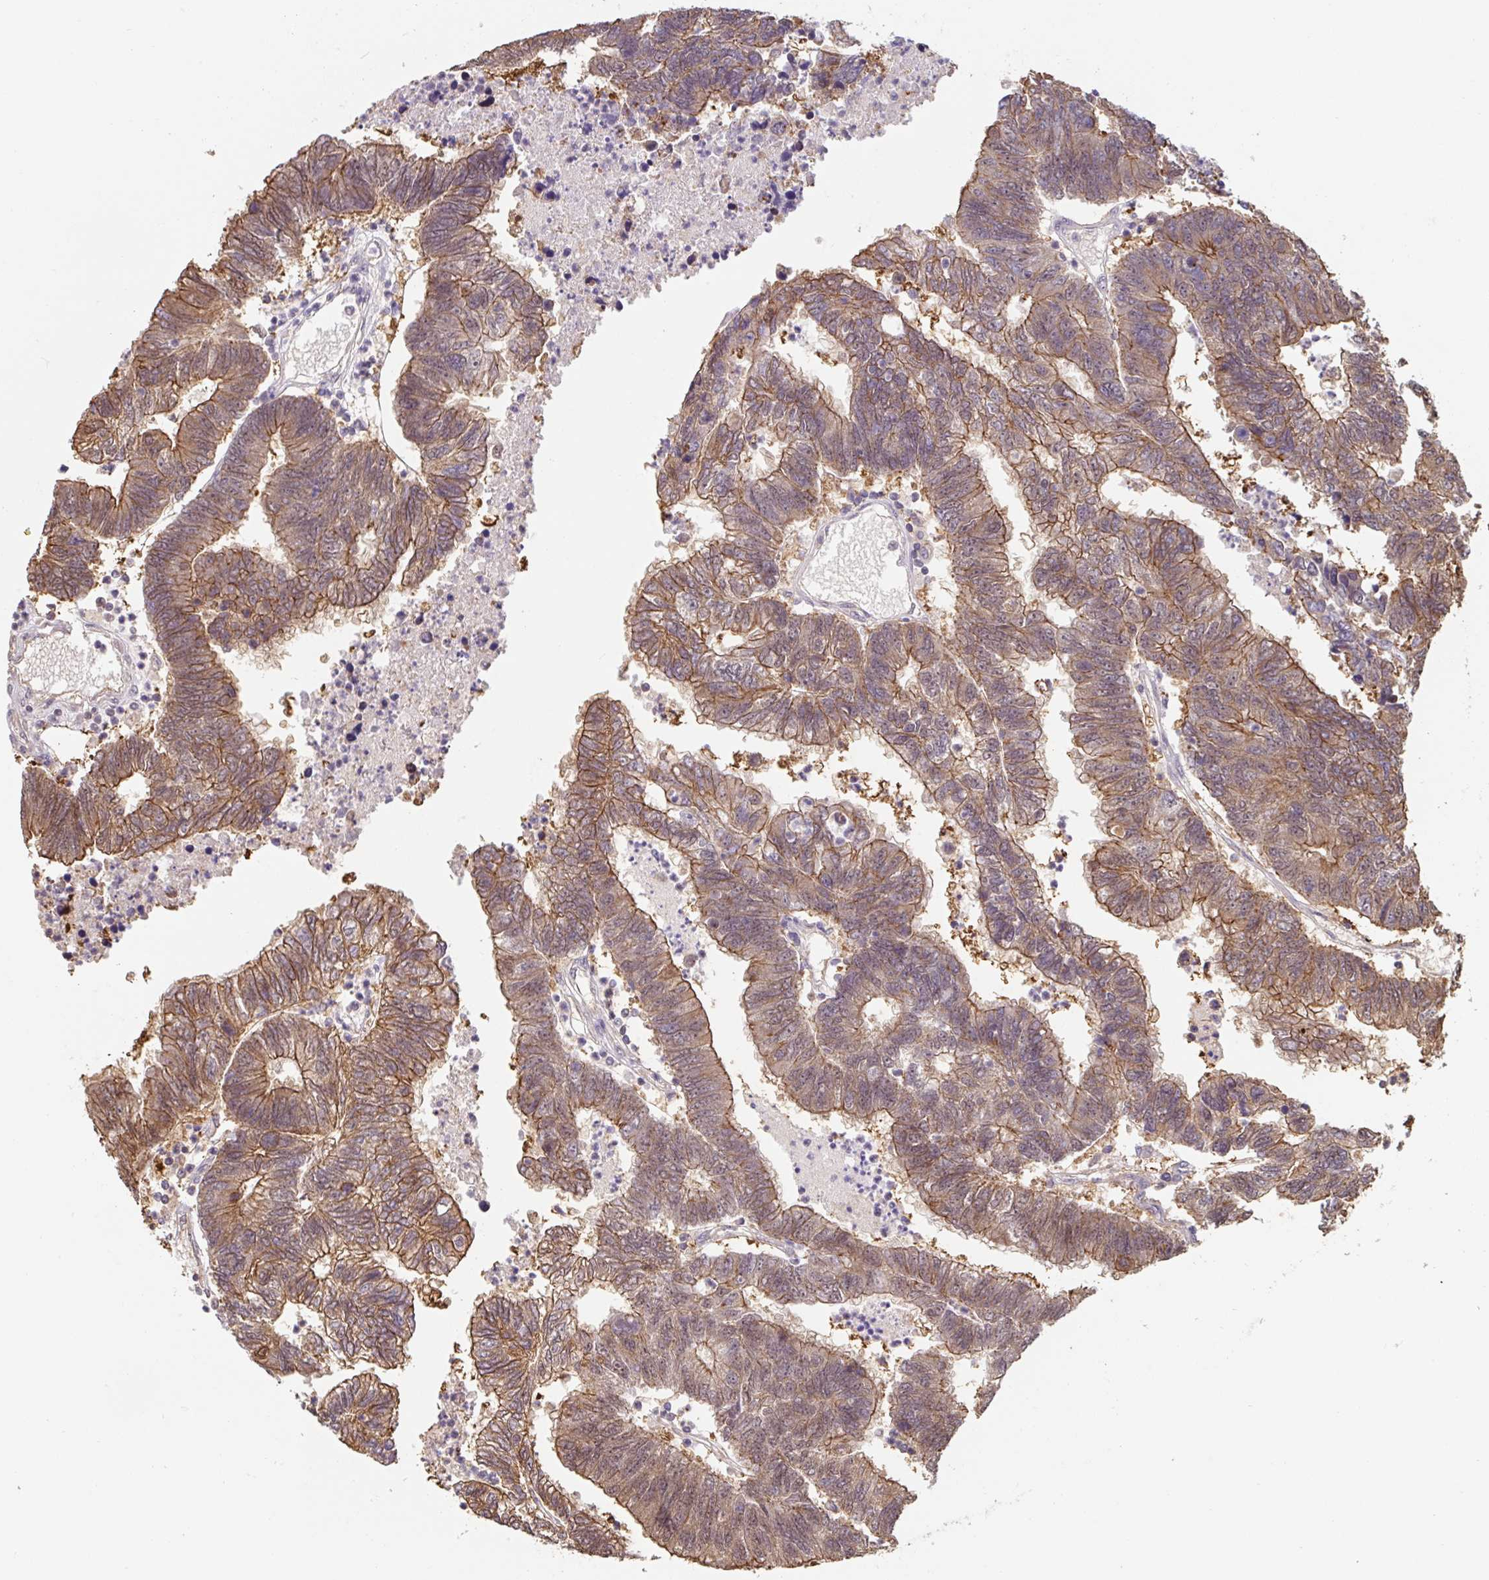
{"staining": {"intensity": "moderate", "quantity": ">75%", "location": "cytoplasmic/membranous,nuclear"}, "tissue": "colorectal cancer", "cell_type": "Tumor cells", "image_type": "cancer", "snomed": [{"axis": "morphology", "description": "Adenocarcinoma, NOS"}, {"axis": "topography", "description": "Colon"}], "caption": "Human colorectal cancer (adenocarcinoma) stained for a protein (brown) shows moderate cytoplasmic/membranous and nuclear positive expression in about >75% of tumor cells.", "gene": "ST13", "patient": {"sex": "female", "age": 48}}